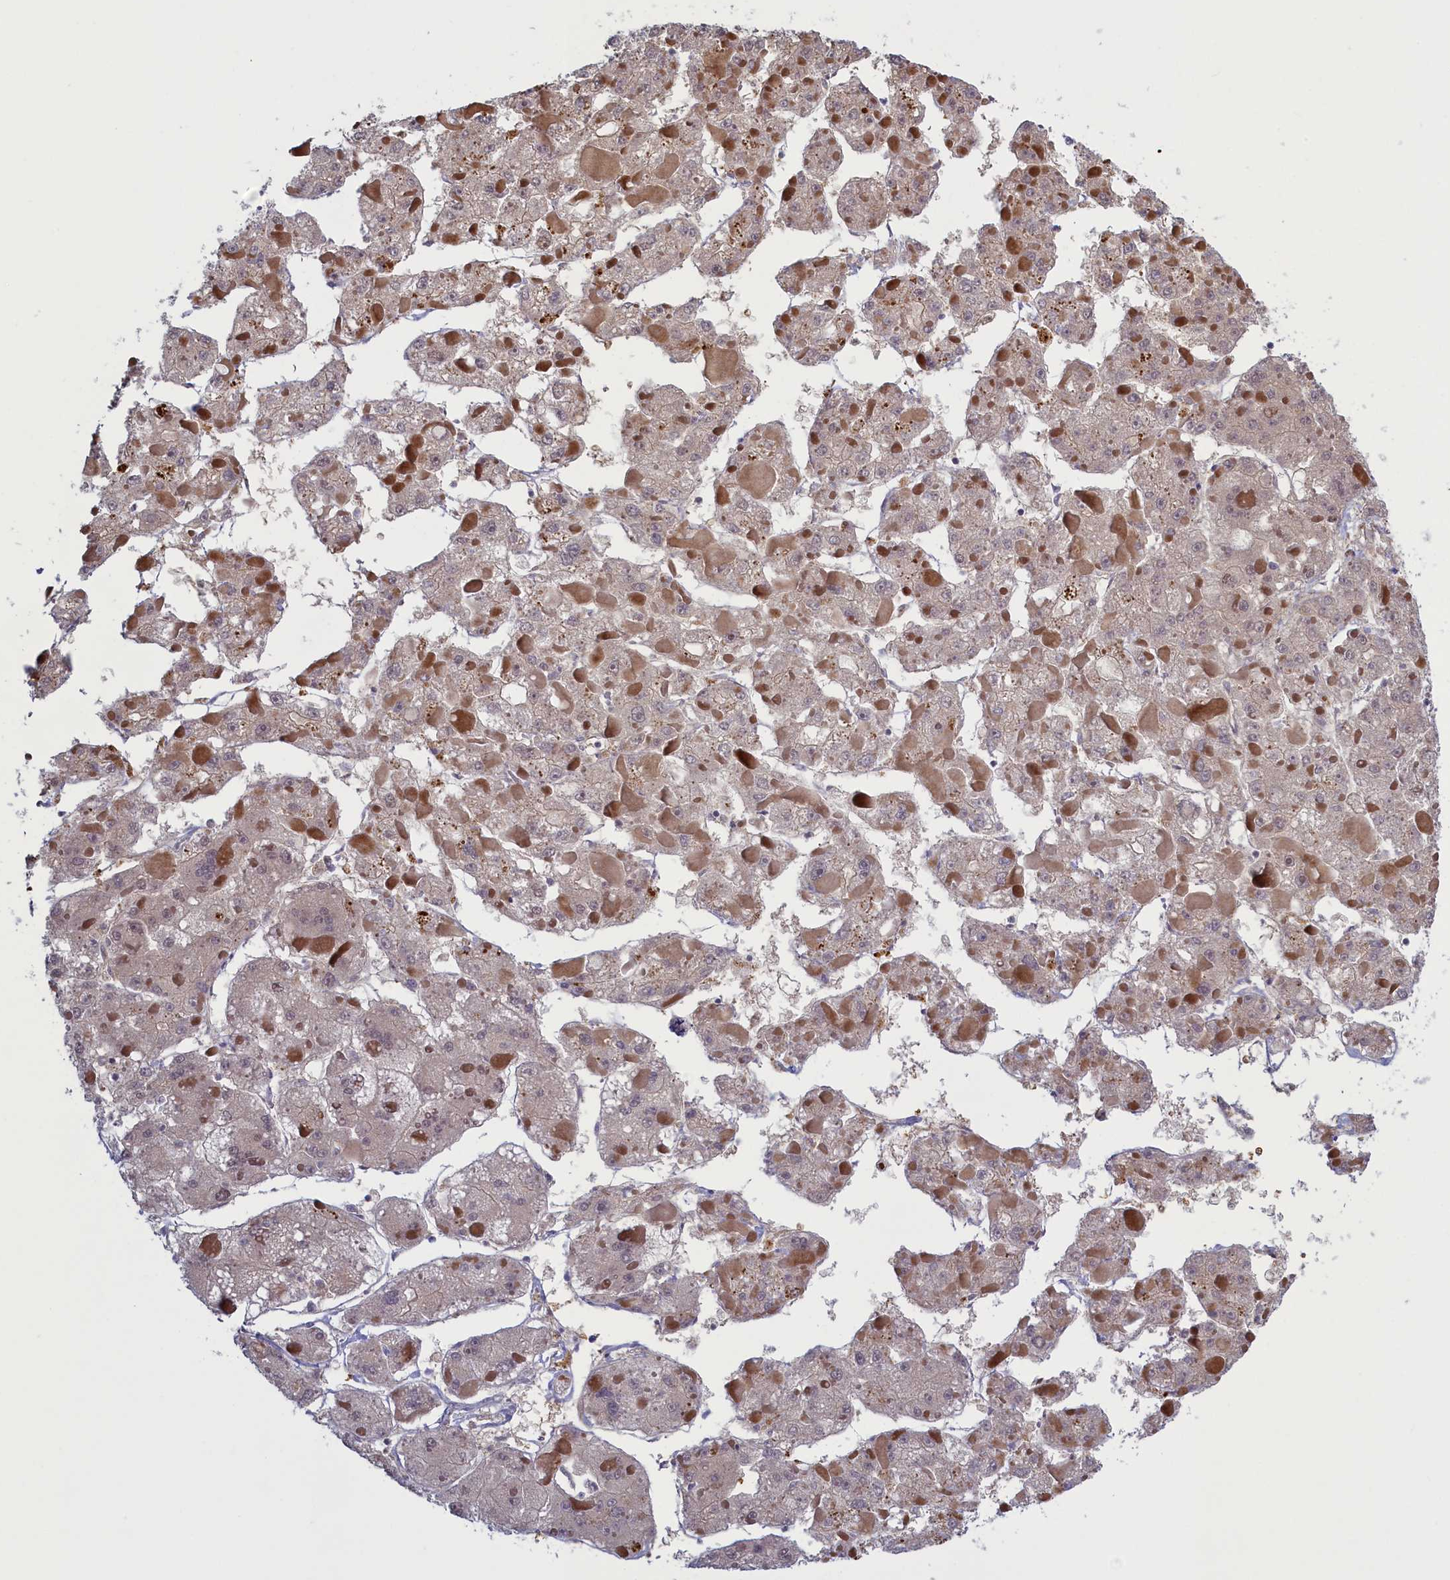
{"staining": {"intensity": "weak", "quantity": ">75%", "location": "cytoplasmic/membranous"}, "tissue": "liver cancer", "cell_type": "Tumor cells", "image_type": "cancer", "snomed": [{"axis": "morphology", "description": "Carcinoma, Hepatocellular, NOS"}, {"axis": "topography", "description": "Liver"}], "caption": "Liver hepatocellular carcinoma stained with DAB (3,3'-diaminobenzidine) immunohistochemistry (IHC) displays low levels of weak cytoplasmic/membranous expression in approximately >75% of tumor cells.", "gene": "ATF7IP2", "patient": {"sex": "female", "age": 73}}